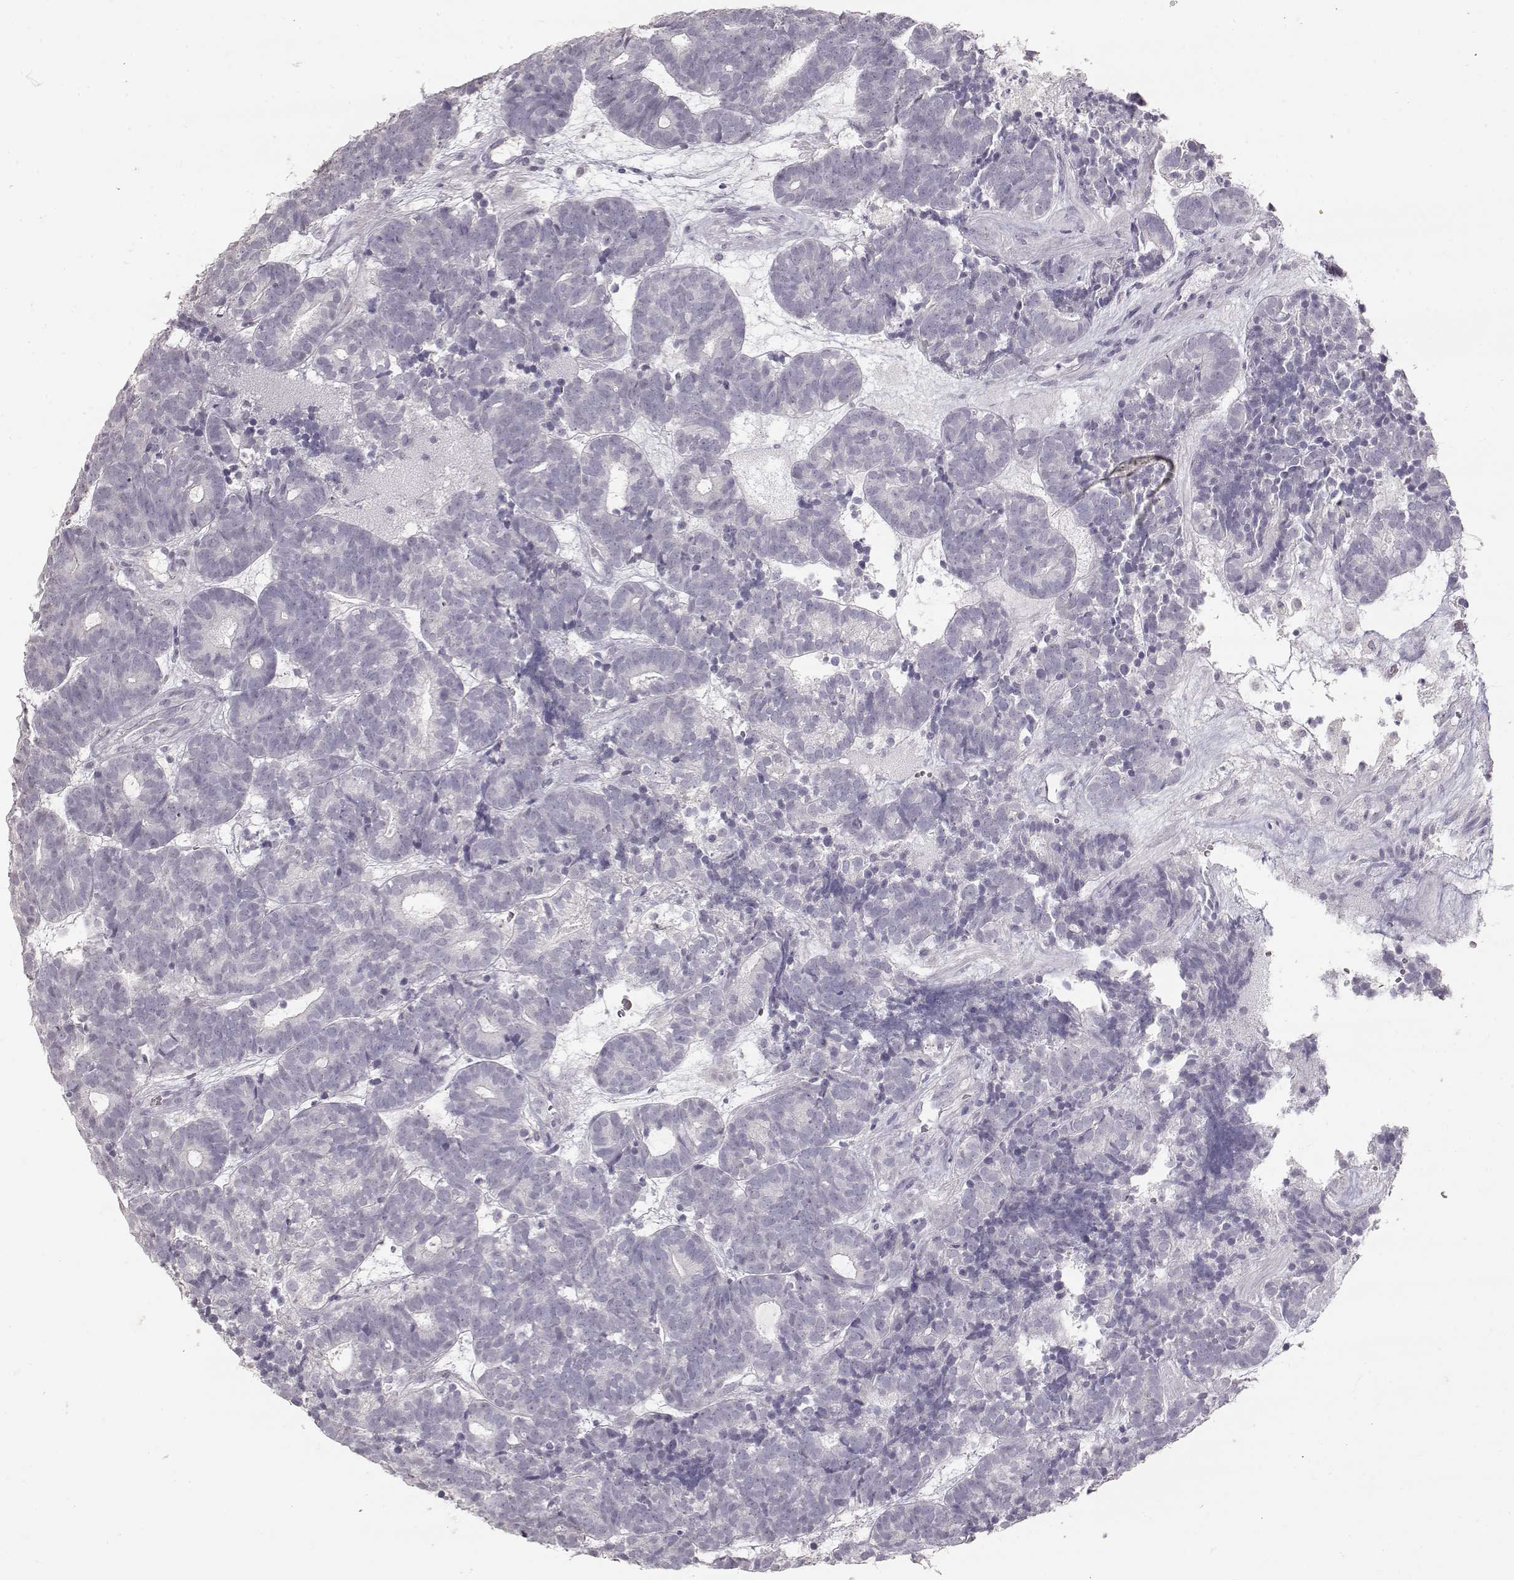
{"staining": {"intensity": "negative", "quantity": "none", "location": "none"}, "tissue": "head and neck cancer", "cell_type": "Tumor cells", "image_type": "cancer", "snomed": [{"axis": "morphology", "description": "Adenocarcinoma, NOS"}, {"axis": "topography", "description": "Head-Neck"}], "caption": "Tumor cells are negative for brown protein staining in head and neck cancer.", "gene": "S100B", "patient": {"sex": "female", "age": 81}}